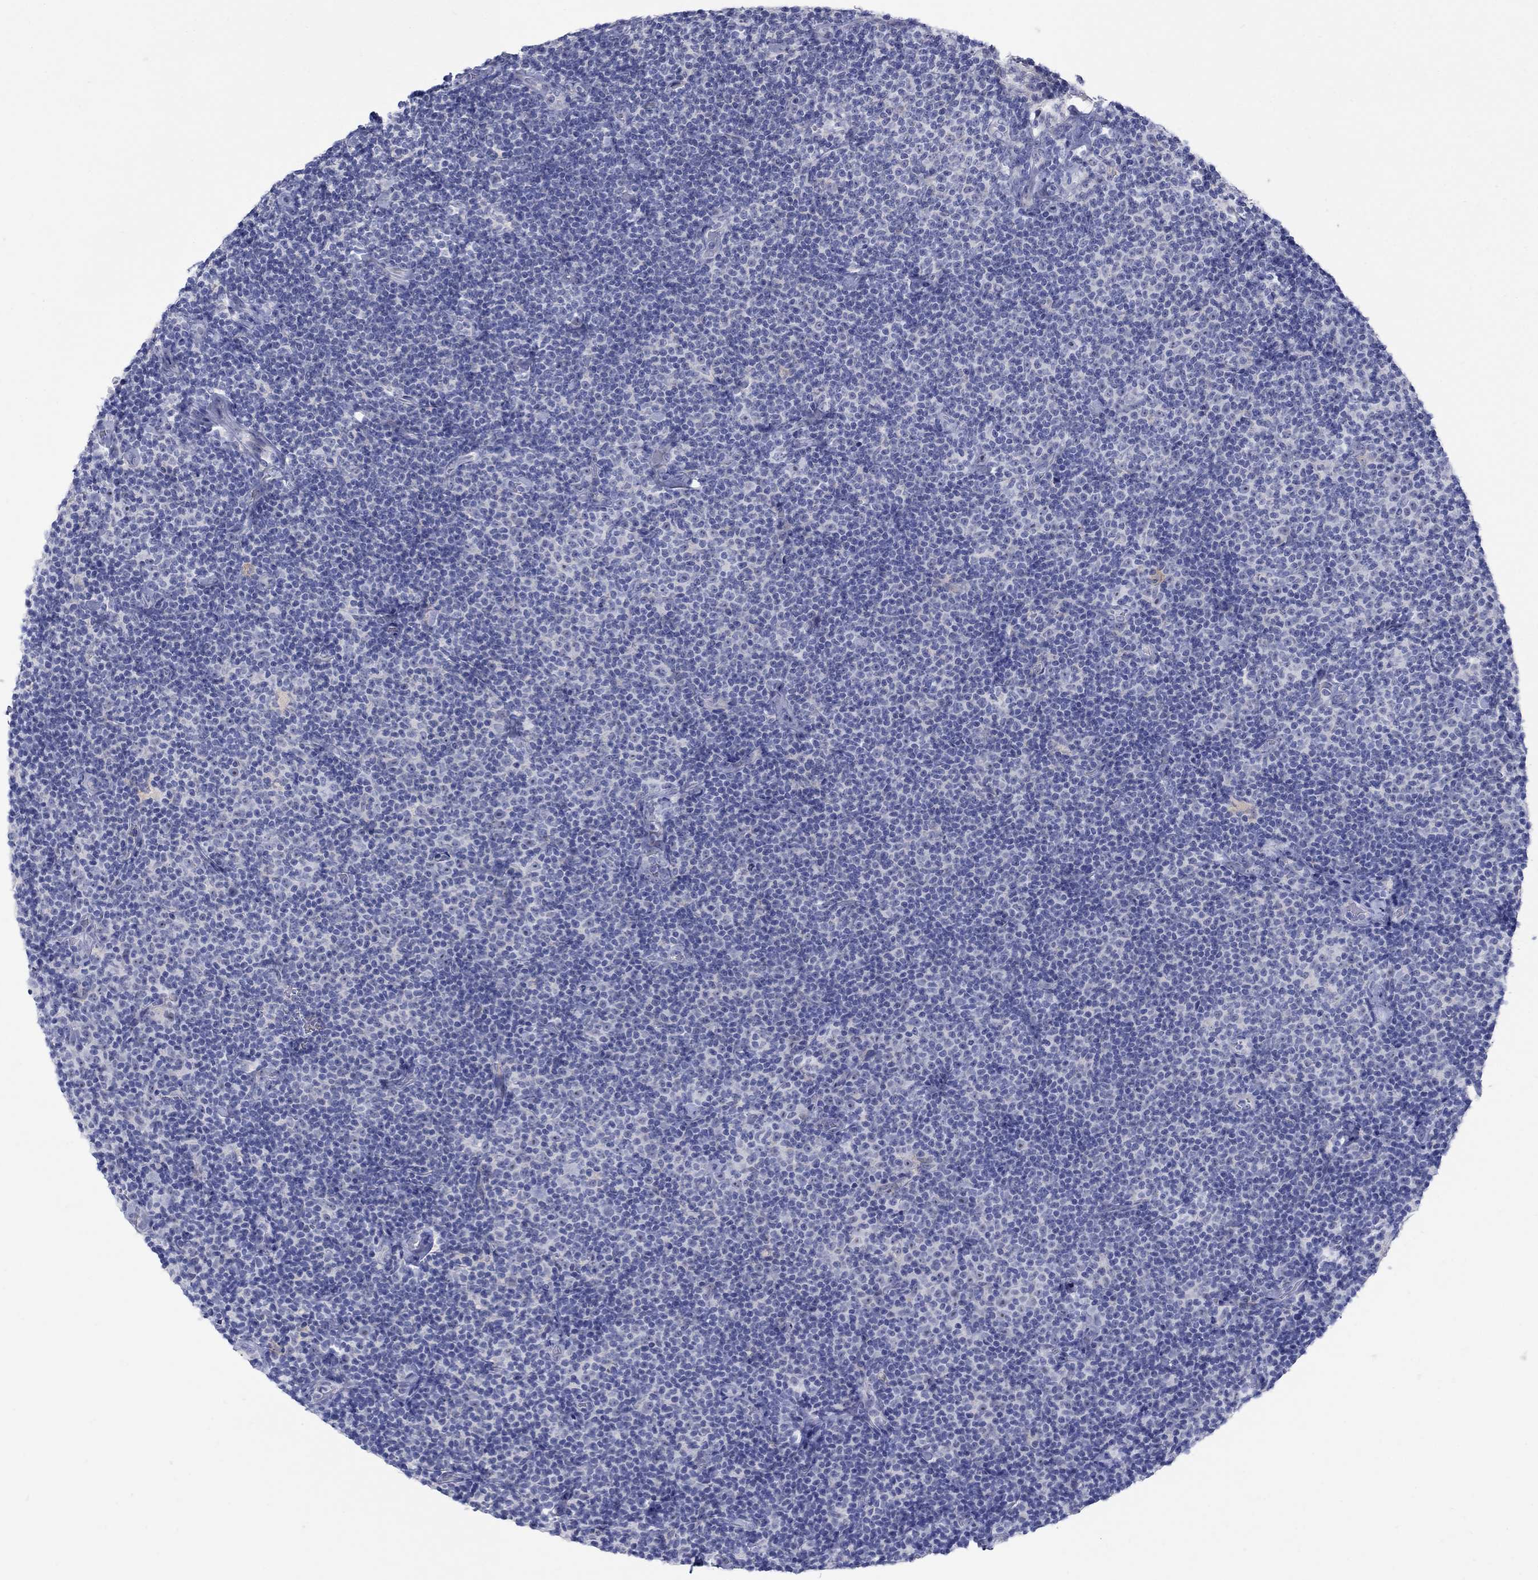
{"staining": {"intensity": "negative", "quantity": "none", "location": "none"}, "tissue": "lymphoma", "cell_type": "Tumor cells", "image_type": "cancer", "snomed": [{"axis": "morphology", "description": "Malignant lymphoma, non-Hodgkin's type, Low grade"}, {"axis": "topography", "description": "Lymph node"}], "caption": "A micrograph of lymphoma stained for a protein demonstrates no brown staining in tumor cells.", "gene": "REEP2", "patient": {"sex": "male", "age": 81}}